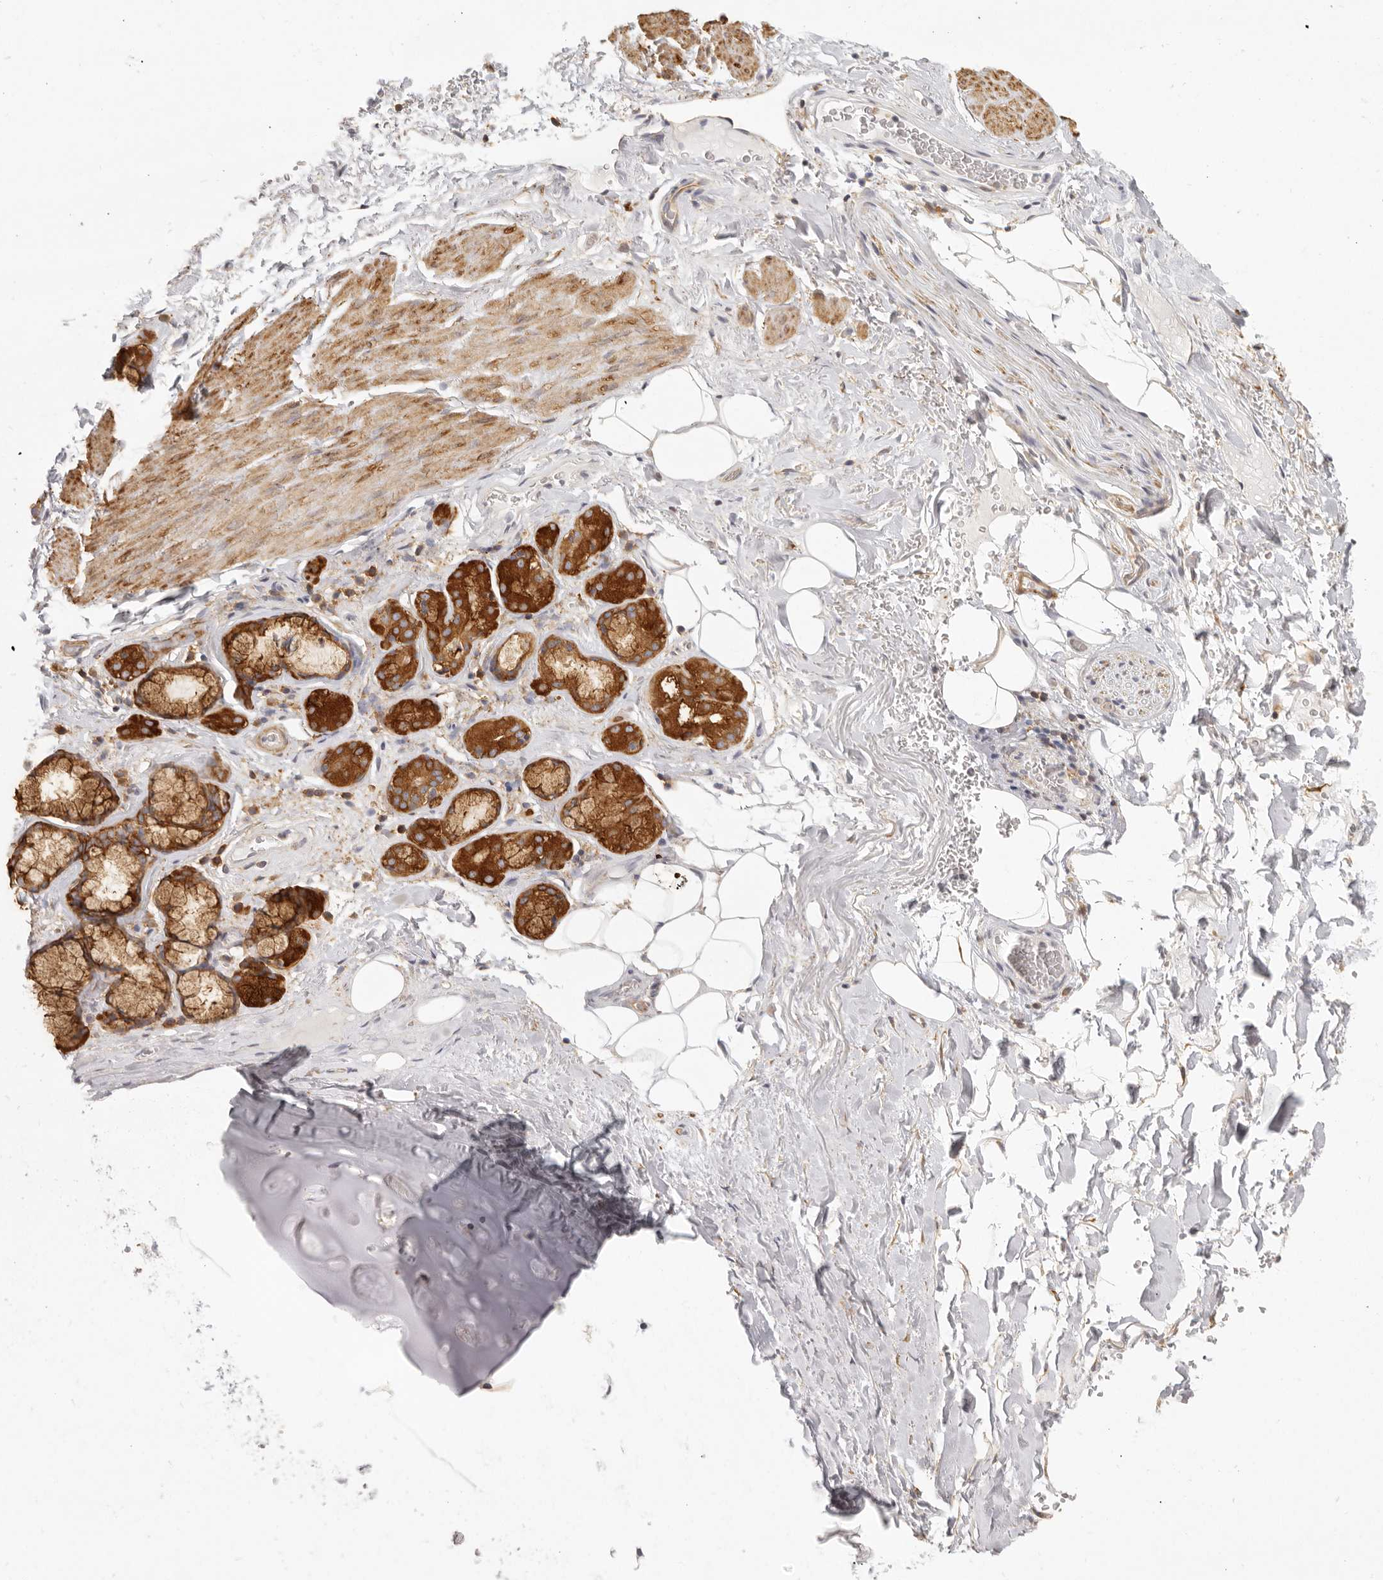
{"staining": {"intensity": "negative", "quantity": "none", "location": "none"}, "tissue": "adipose tissue", "cell_type": "Adipocytes", "image_type": "normal", "snomed": [{"axis": "morphology", "description": "Normal tissue, NOS"}, {"axis": "topography", "description": "Cartilage tissue"}], "caption": "Histopathology image shows no protein expression in adipocytes of normal adipose tissue. (Brightfield microscopy of DAB immunohistochemistry (IHC) at high magnification).", "gene": "NIBAN1", "patient": {"sex": "female", "age": 63}}